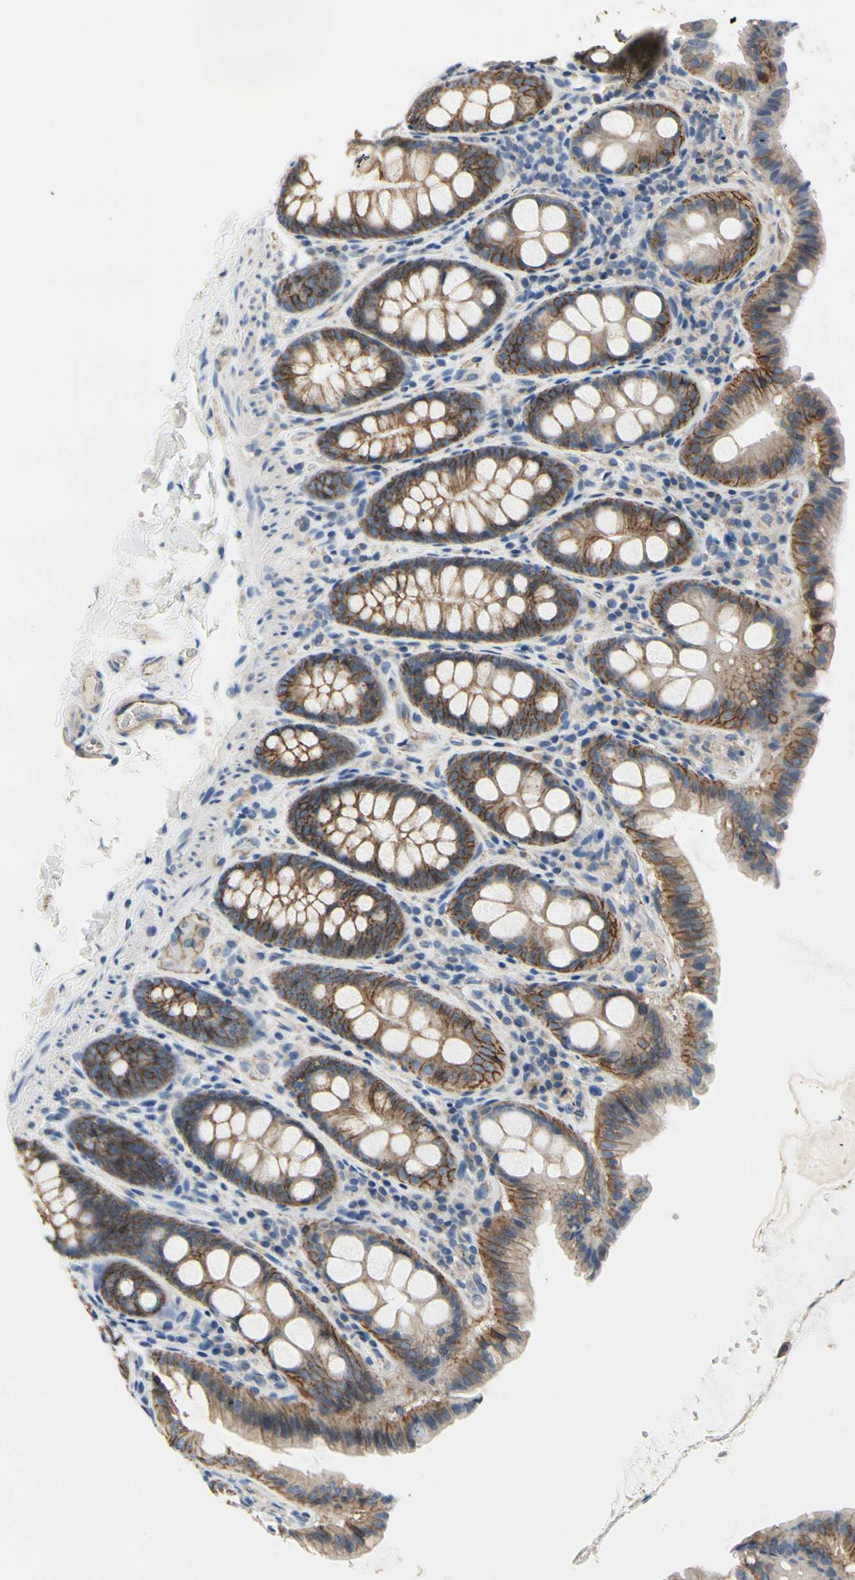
{"staining": {"intensity": "moderate", "quantity": ">75%", "location": "cytoplasmic/membranous"}, "tissue": "colon", "cell_type": "Endothelial cells", "image_type": "normal", "snomed": [{"axis": "morphology", "description": "Normal tissue, NOS"}, {"axis": "topography", "description": "Colon"}], "caption": "The histopathology image reveals a brown stain indicating the presence of a protein in the cytoplasmic/membranous of endothelial cells in colon. The staining was performed using DAB, with brown indicating positive protein expression. Nuclei are stained blue with hematoxylin.", "gene": "LGR6", "patient": {"sex": "female", "age": 61}}